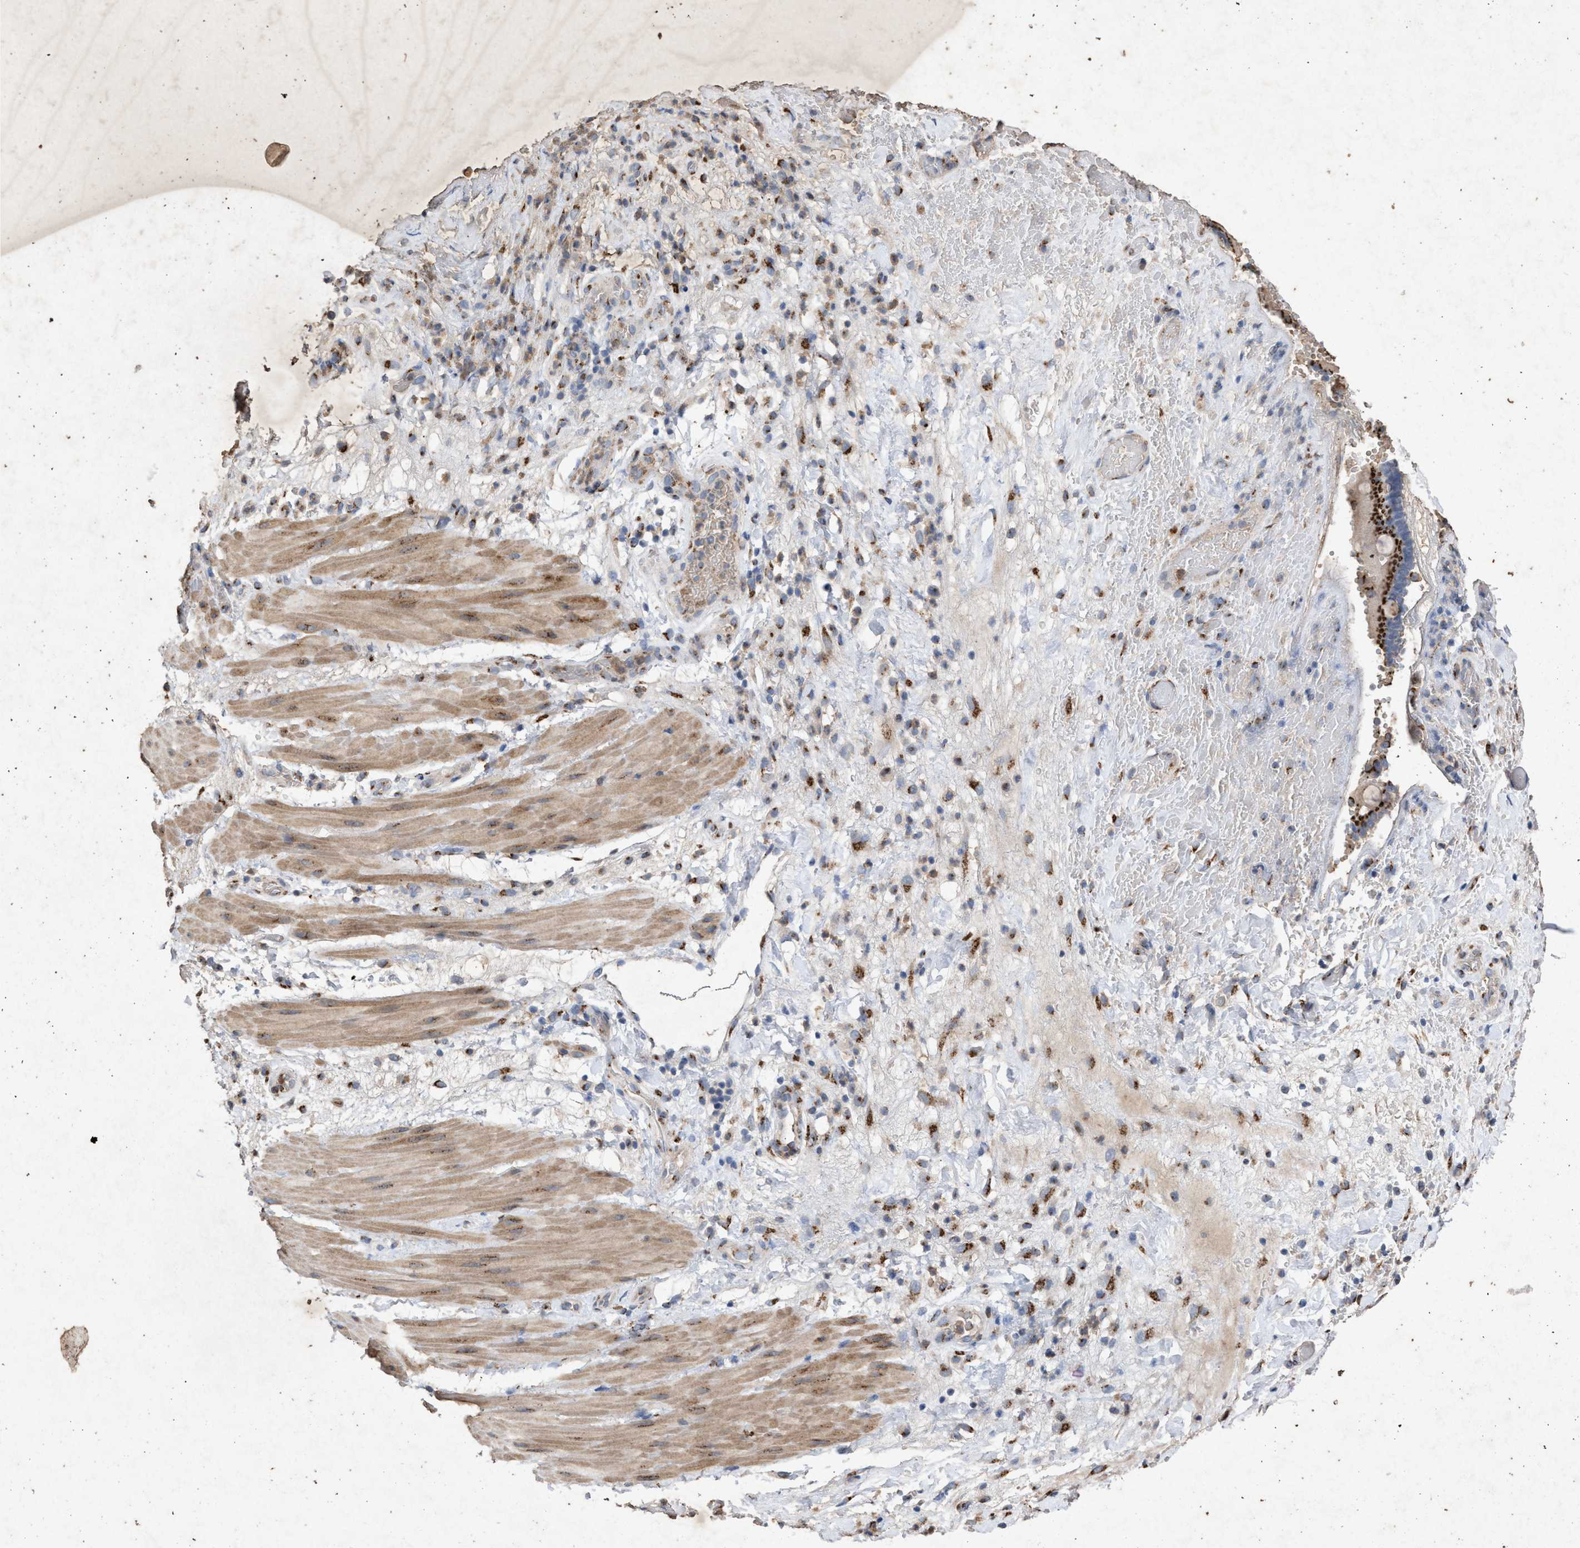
{"staining": {"intensity": "moderate", "quantity": ">75%", "location": "cytoplasmic/membranous"}, "tissue": "pancreatic cancer", "cell_type": "Tumor cells", "image_type": "cancer", "snomed": [{"axis": "morphology", "description": "Adenocarcinoma, NOS"}, {"axis": "topography", "description": "Pancreas"}], "caption": "Pancreatic cancer (adenocarcinoma) stained with a brown dye exhibits moderate cytoplasmic/membranous positive expression in about >75% of tumor cells.", "gene": "MAN2A1", "patient": {"sex": "female", "age": 71}}